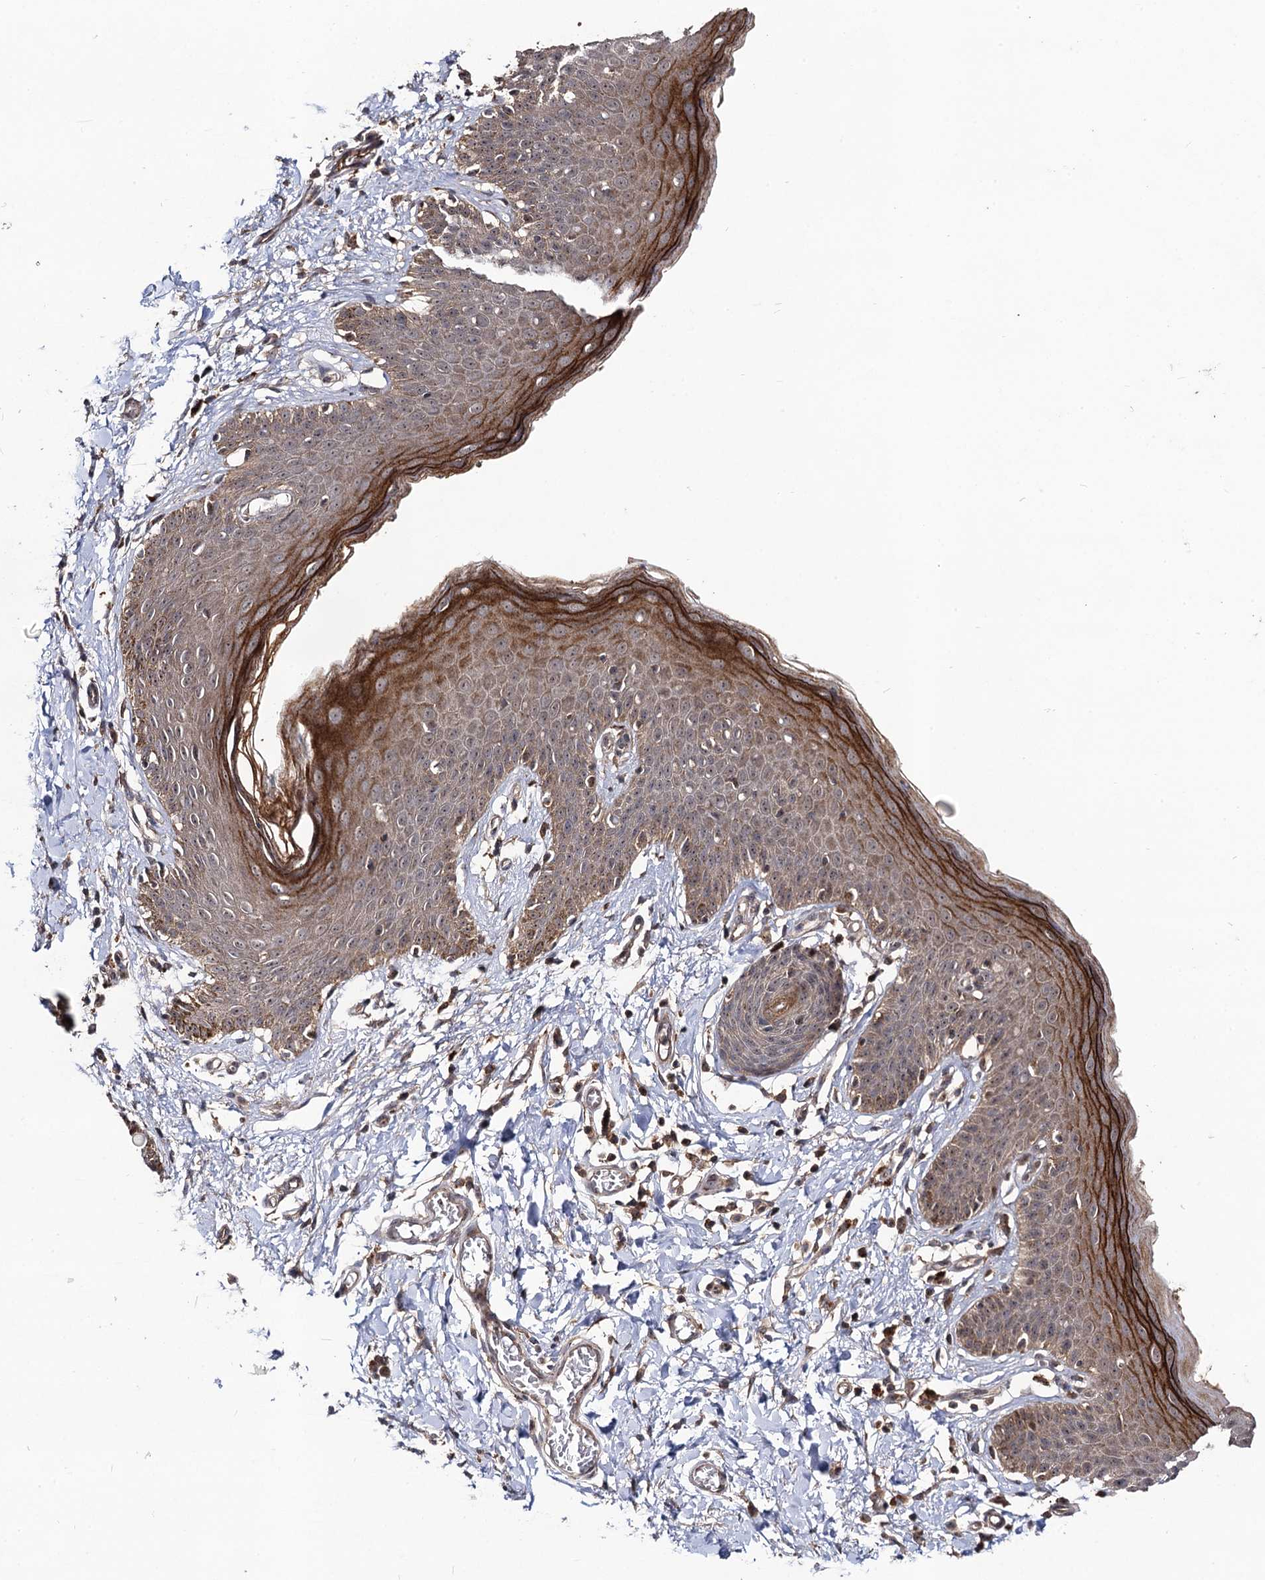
{"staining": {"intensity": "moderate", "quantity": ">75%", "location": "cytoplasmic/membranous"}, "tissue": "skin", "cell_type": "Epidermal cells", "image_type": "normal", "snomed": [{"axis": "morphology", "description": "Normal tissue, NOS"}, {"axis": "topography", "description": "Vulva"}], "caption": "DAB (3,3'-diaminobenzidine) immunohistochemical staining of normal skin displays moderate cytoplasmic/membranous protein staining in approximately >75% of epidermal cells.", "gene": "KXD1", "patient": {"sex": "female", "age": 66}}